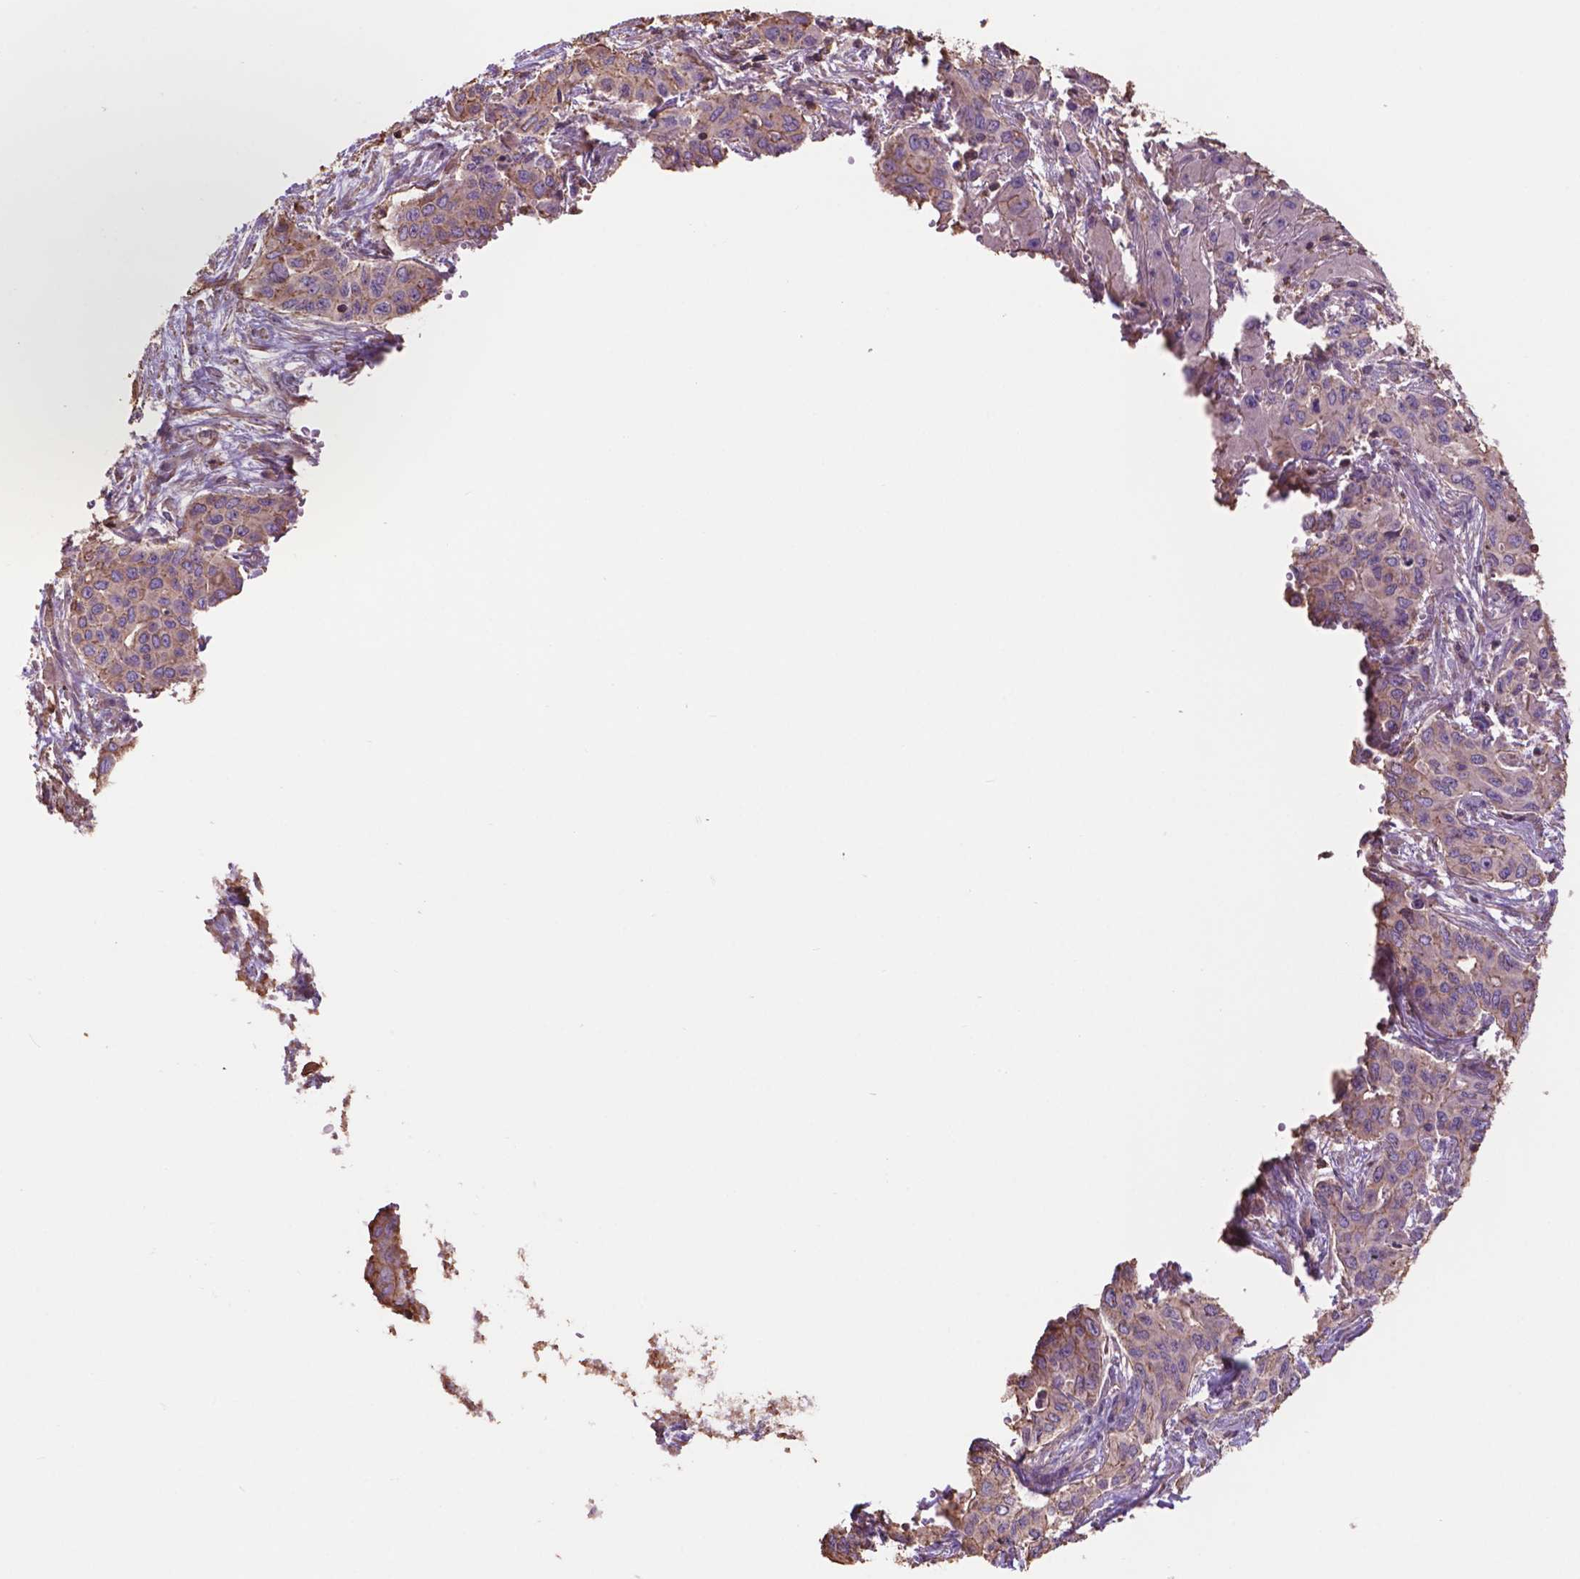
{"staining": {"intensity": "moderate", "quantity": "<25%", "location": "cytoplasmic/membranous"}, "tissue": "liver cancer", "cell_type": "Tumor cells", "image_type": "cancer", "snomed": [{"axis": "morphology", "description": "Cholangiocarcinoma"}, {"axis": "topography", "description": "Liver"}], "caption": "Immunohistochemical staining of liver cancer (cholangiocarcinoma) shows low levels of moderate cytoplasmic/membranous expression in approximately <25% of tumor cells.", "gene": "NIPA2", "patient": {"sex": "female", "age": 65}}